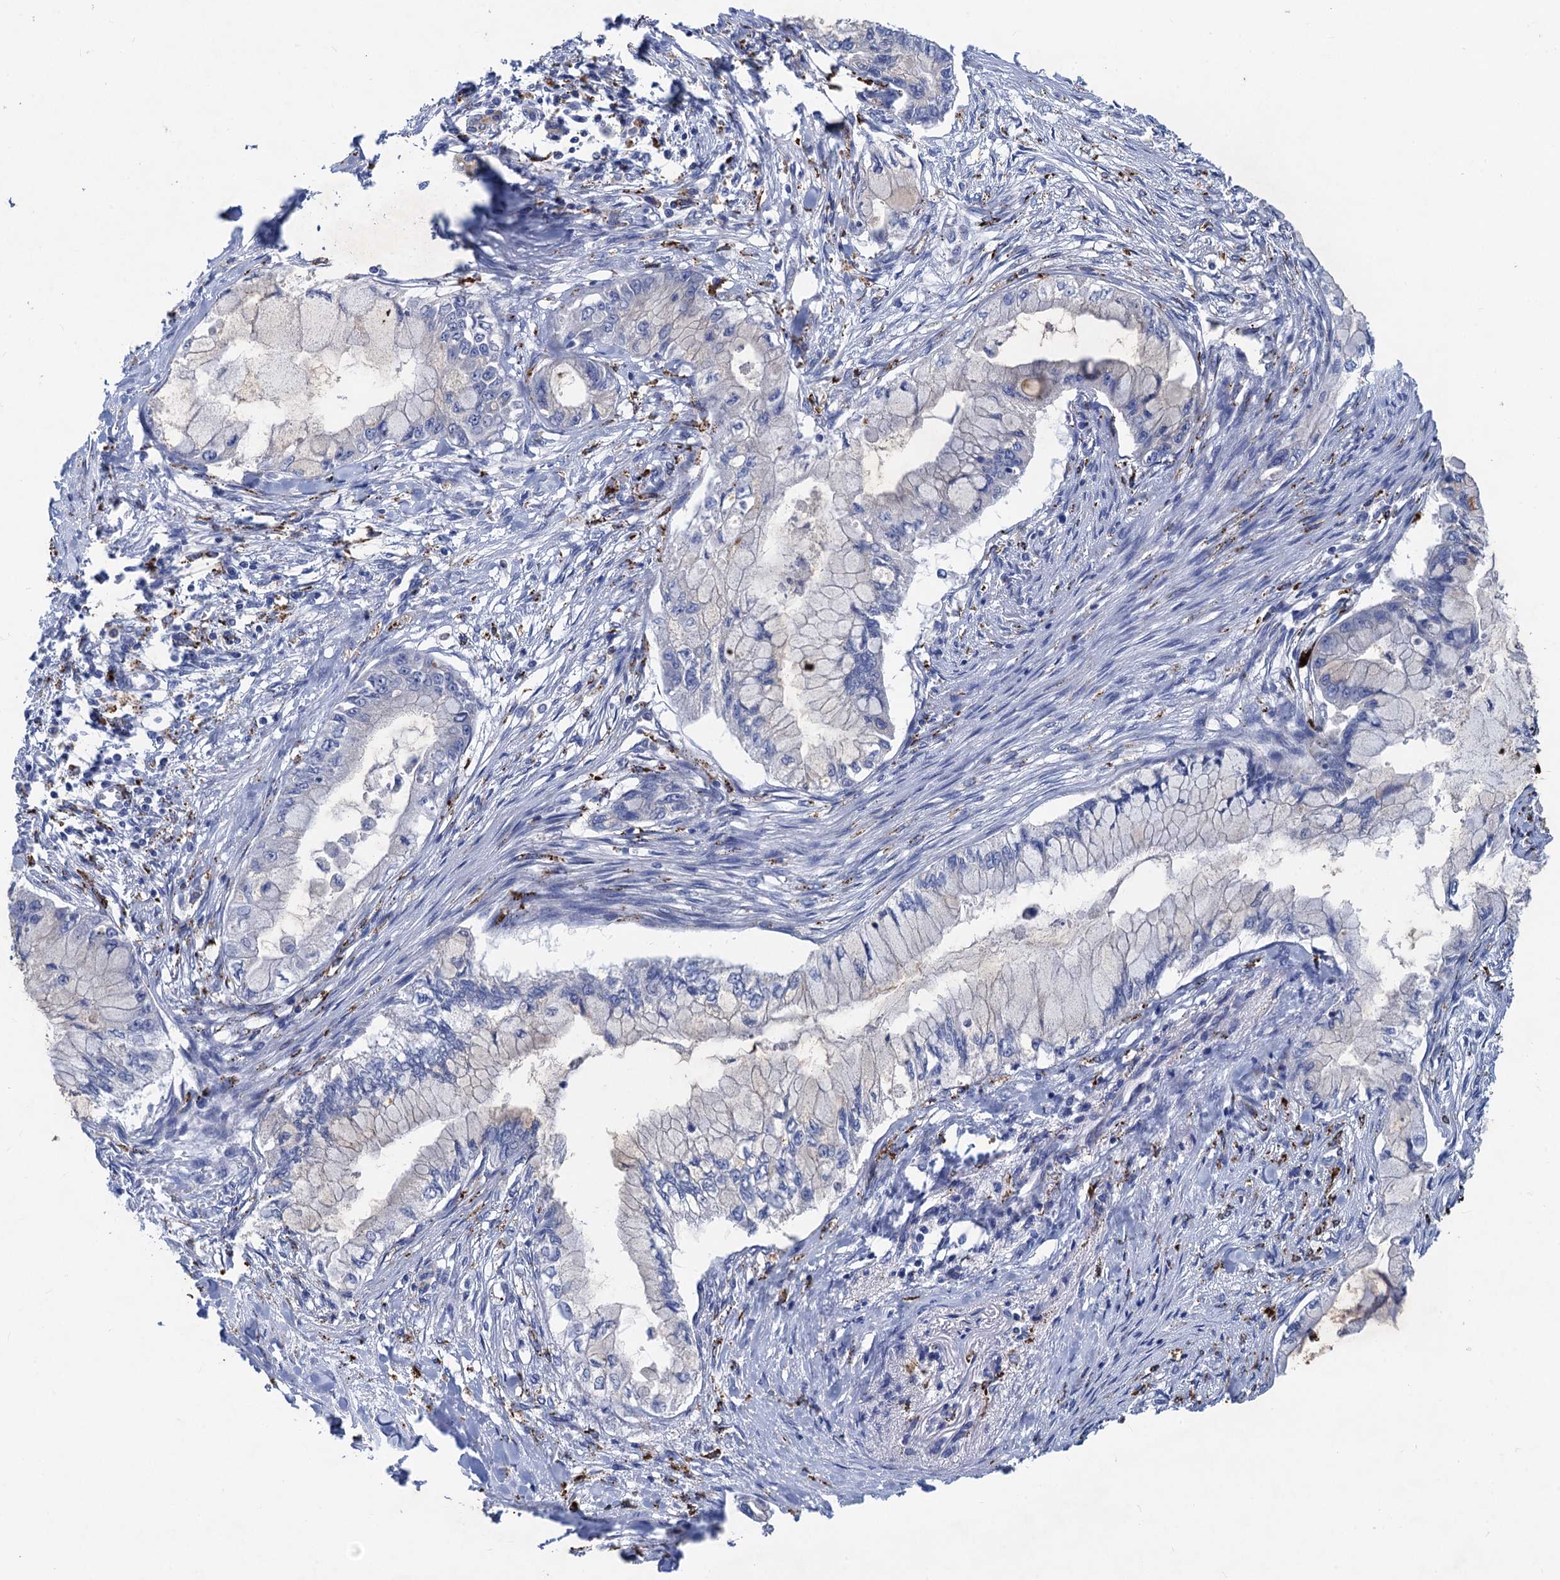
{"staining": {"intensity": "negative", "quantity": "none", "location": "none"}, "tissue": "pancreatic cancer", "cell_type": "Tumor cells", "image_type": "cancer", "snomed": [{"axis": "morphology", "description": "Adenocarcinoma, NOS"}, {"axis": "topography", "description": "Pancreas"}], "caption": "Tumor cells are negative for protein expression in human pancreatic cancer.", "gene": "ANKS3", "patient": {"sex": "male", "age": 48}}